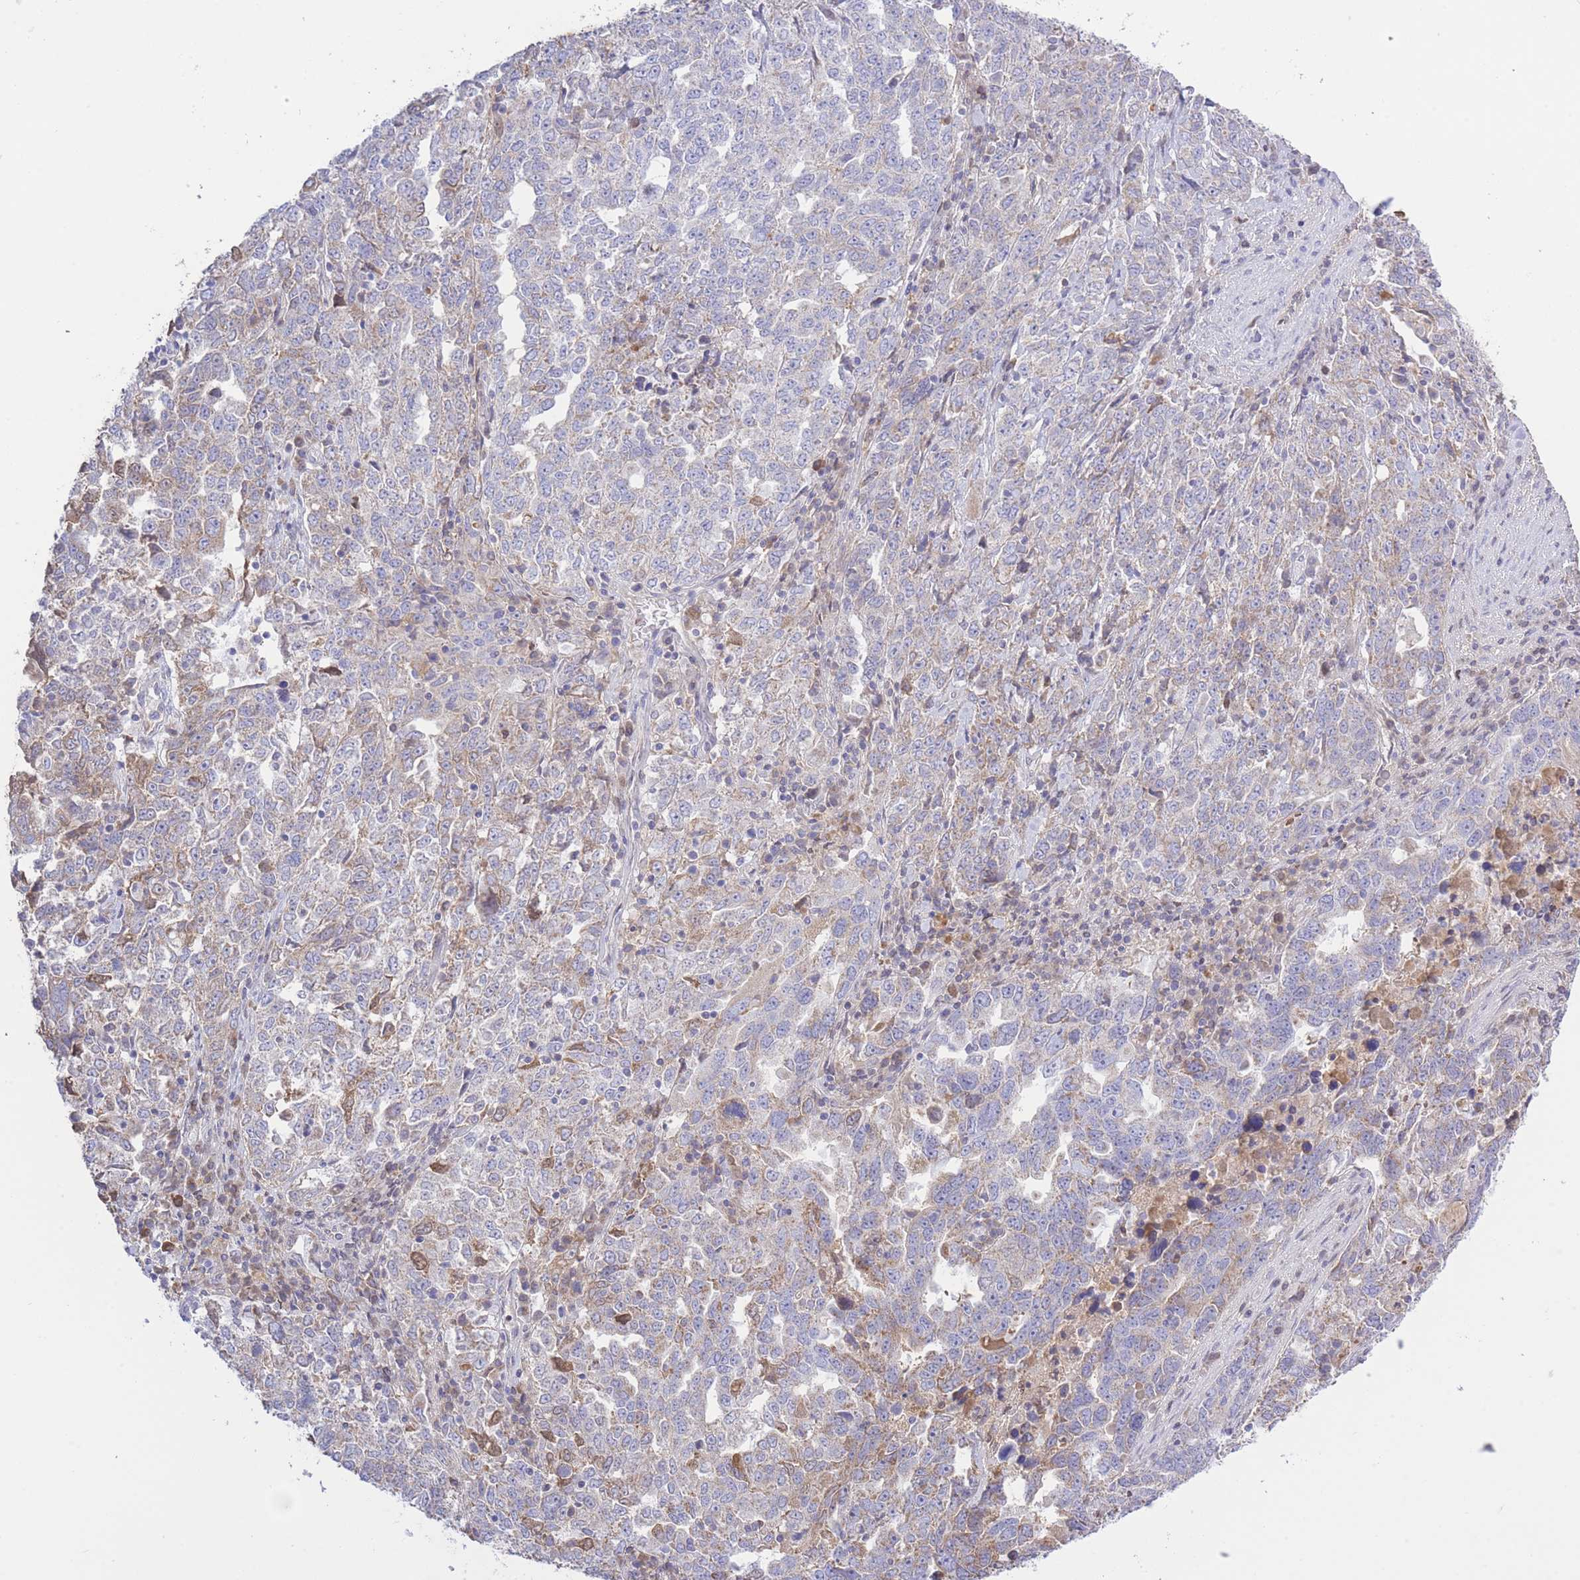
{"staining": {"intensity": "weak", "quantity": "25%-75%", "location": "cytoplasmic/membranous"}, "tissue": "ovarian cancer", "cell_type": "Tumor cells", "image_type": "cancer", "snomed": [{"axis": "morphology", "description": "Carcinoma, endometroid"}, {"axis": "topography", "description": "Ovary"}], "caption": "The micrograph shows a brown stain indicating the presence of a protein in the cytoplasmic/membranous of tumor cells in ovarian endometroid carcinoma. (Stains: DAB in brown, nuclei in blue, Microscopy: brightfield microscopy at high magnification).", "gene": "NANP", "patient": {"sex": "female", "age": 62}}